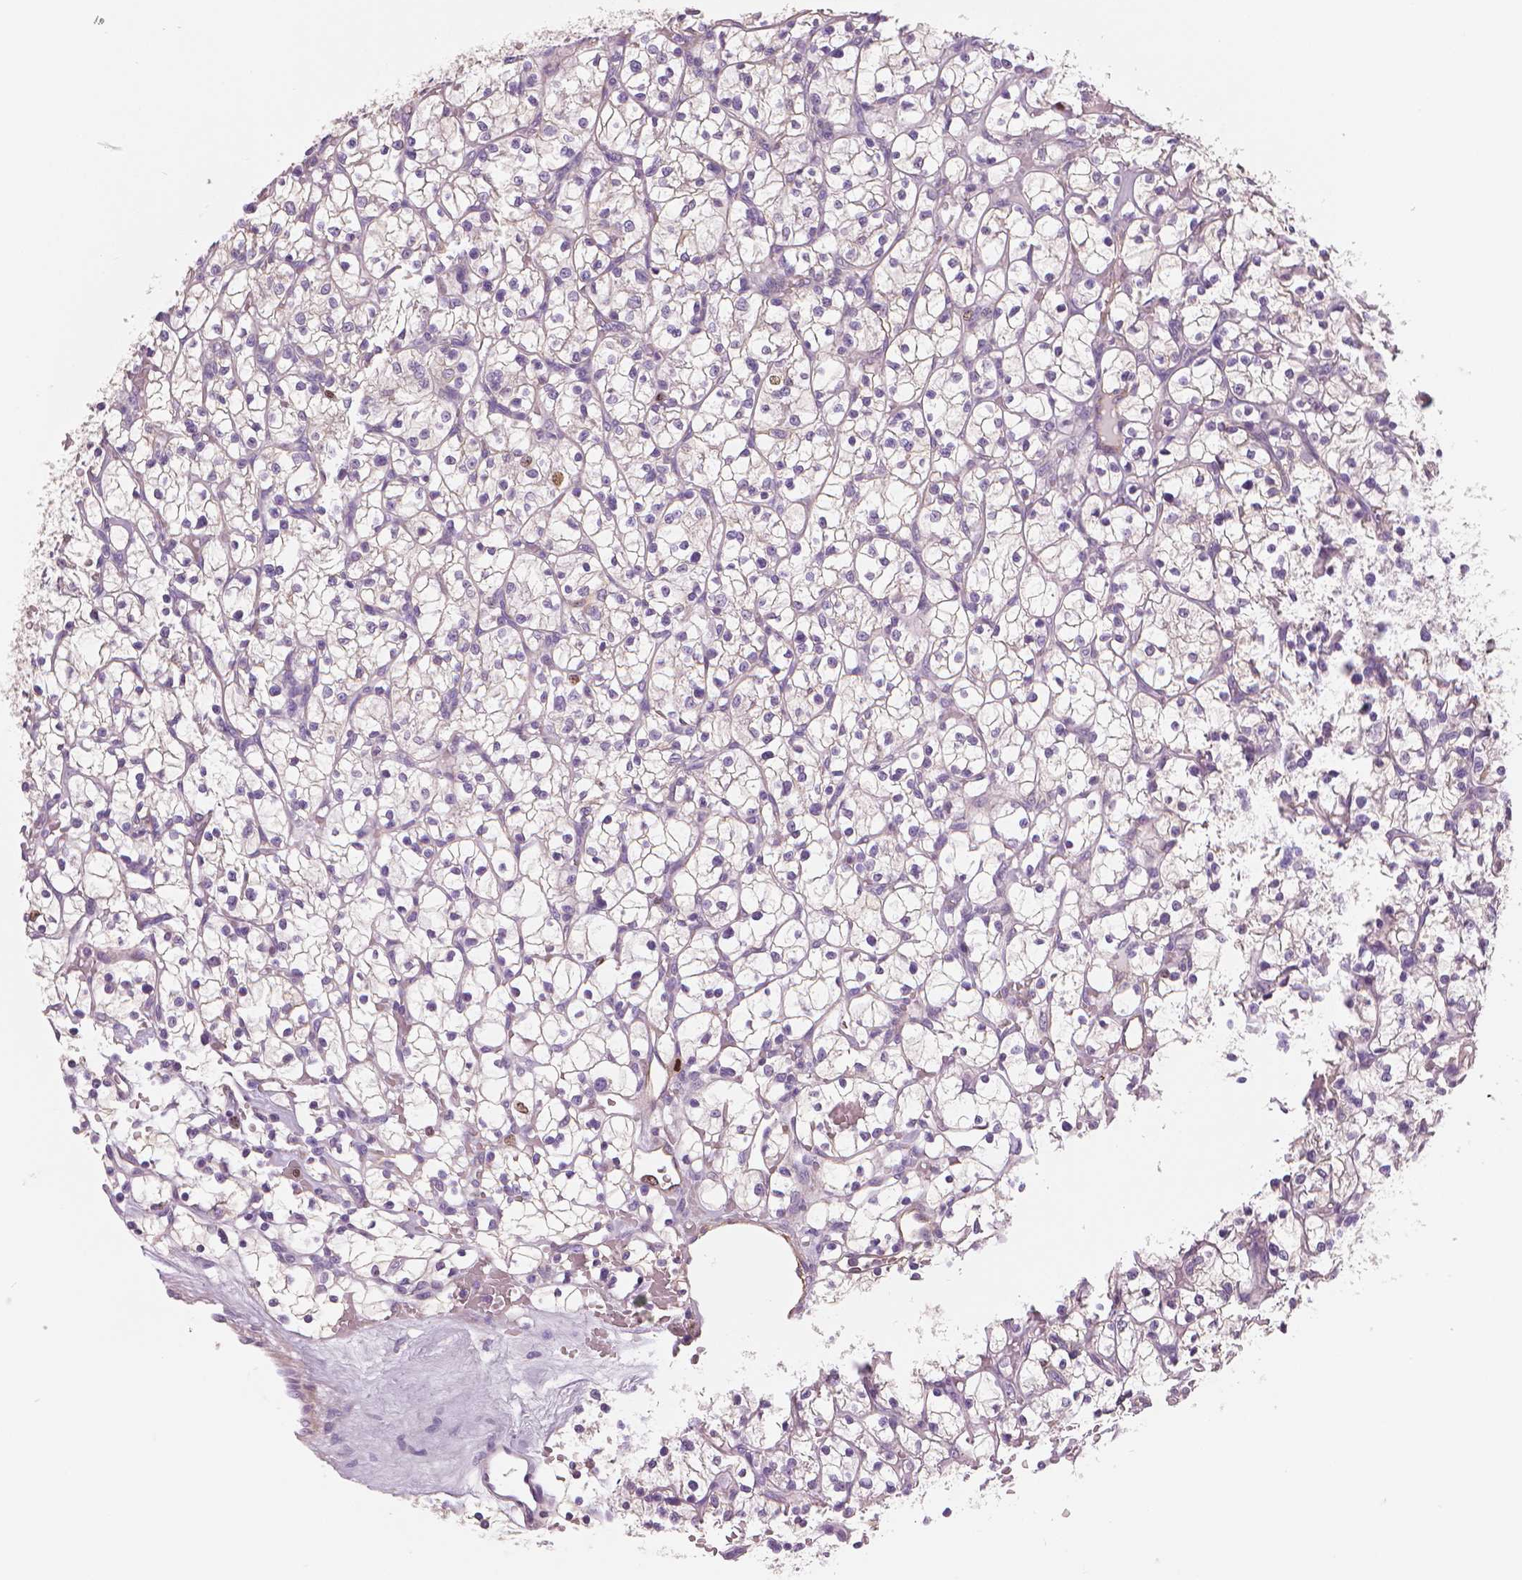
{"staining": {"intensity": "negative", "quantity": "none", "location": "none"}, "tissue": "renal cancer", "cell_type": "Tumor cells", "image_type": "cancer", "snomed": [{"axis": "morphology", "description": "Adenocarcinoma, NOS"}, {"axis": "topography", "description": "Kidney"}], "caption": "This histopathology image is of renal cancer (adenocarcinoma) stained with IHC to label a protein in brown with the nuclei are counter-stained blue. There is no expression in tumor cells.", "gene": "MKI67", "patient": {"sex": "female", "age": 64}}